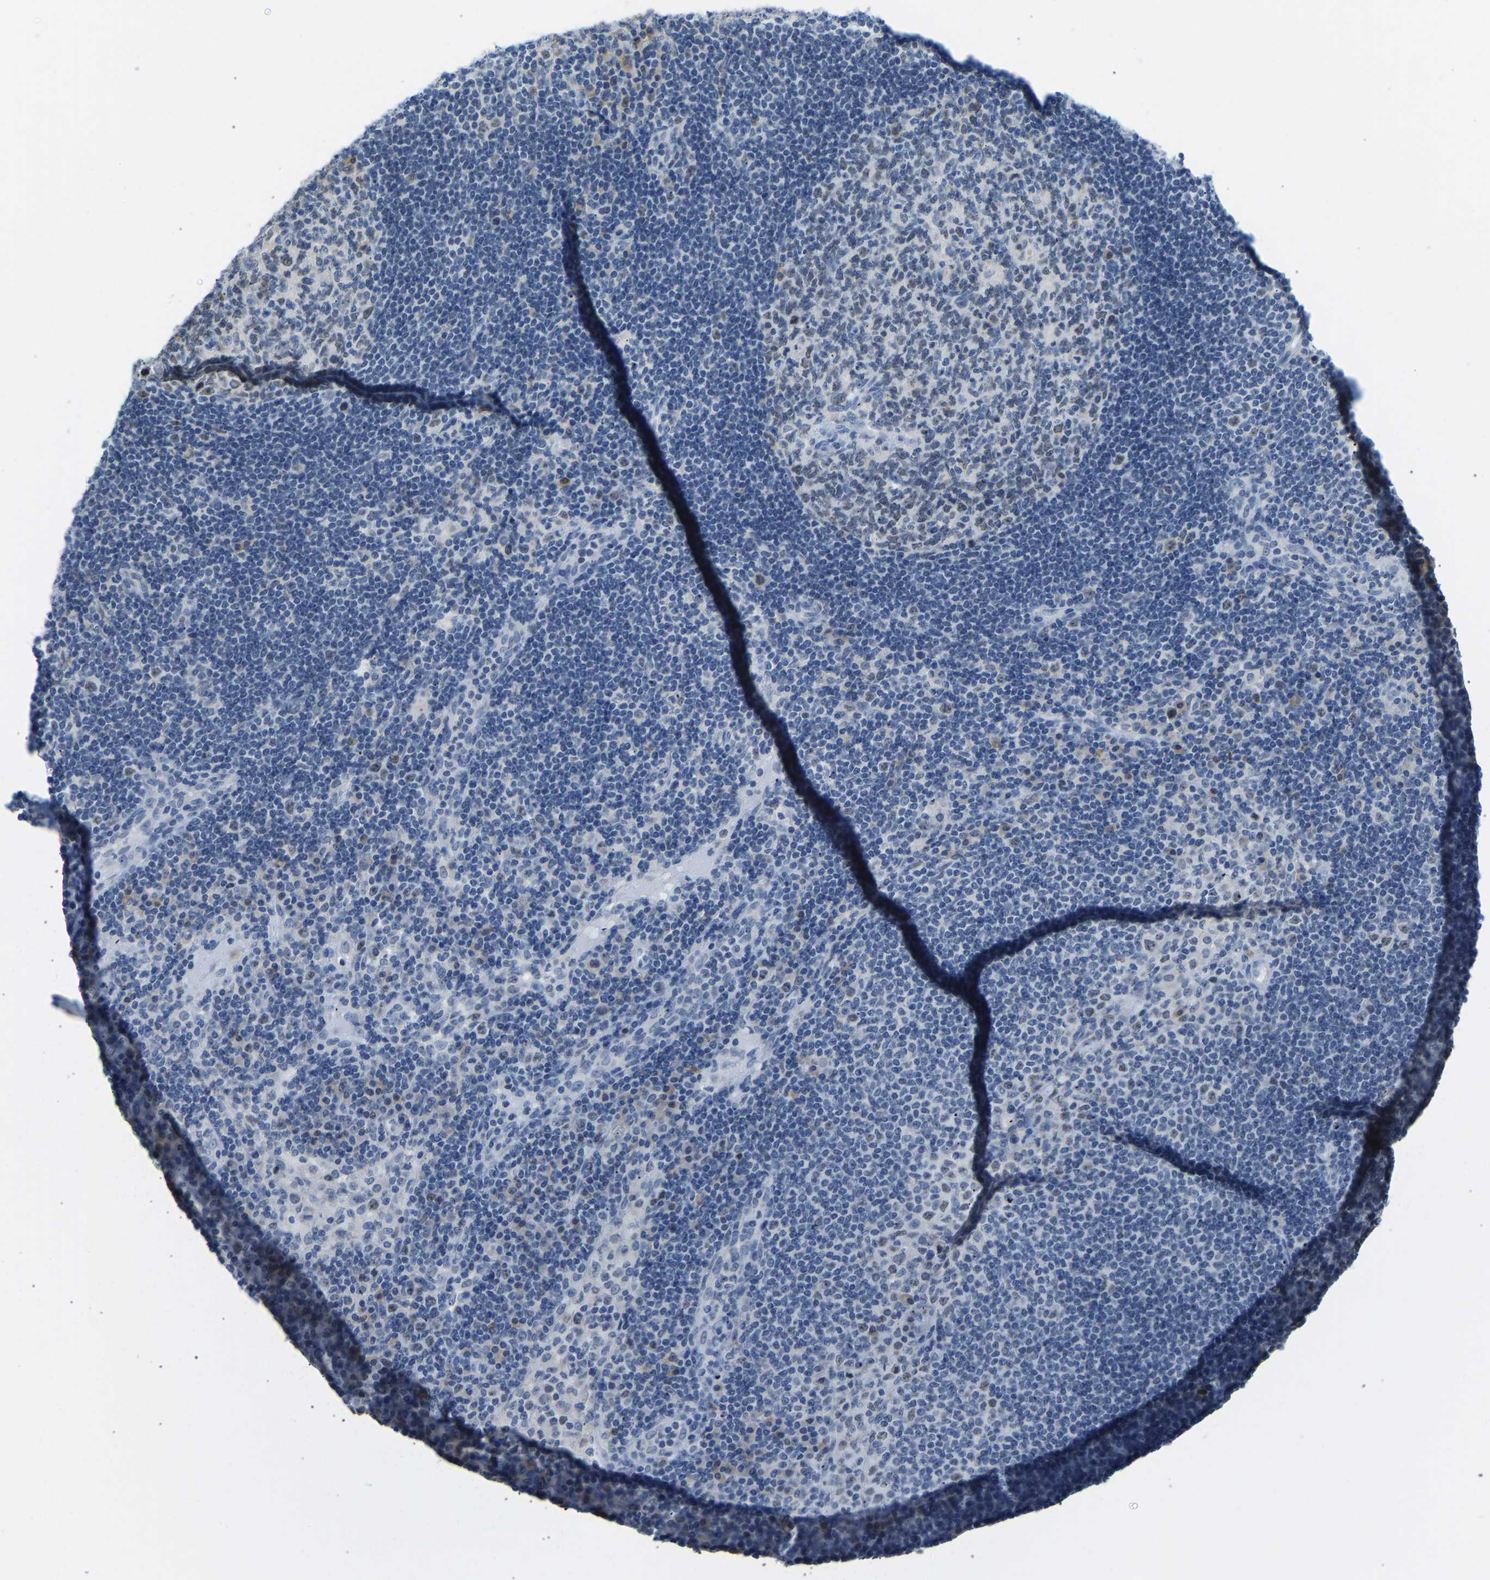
{"staining": {"intensity": "moderate", "quantity": "25%-75%", "location": "nuclear"}, "tissue": "lymph node", "cell_type": "Germinal center cells", "image_type": "normal", "snomed": [{"axis": "morphology", "description": "Normal tissue, NOS"}, {"axis": "topography", "description": "Lymph node"}], "caption": "An immunohistochemistry (IHC) micrograph of unremarkable tissue is shown. Protein staining in brown labels moderate nuclear positivity in lymph node within germinal center cells.", "gene": "VRK1", "patient": {"sex": "female", "age": 53}}